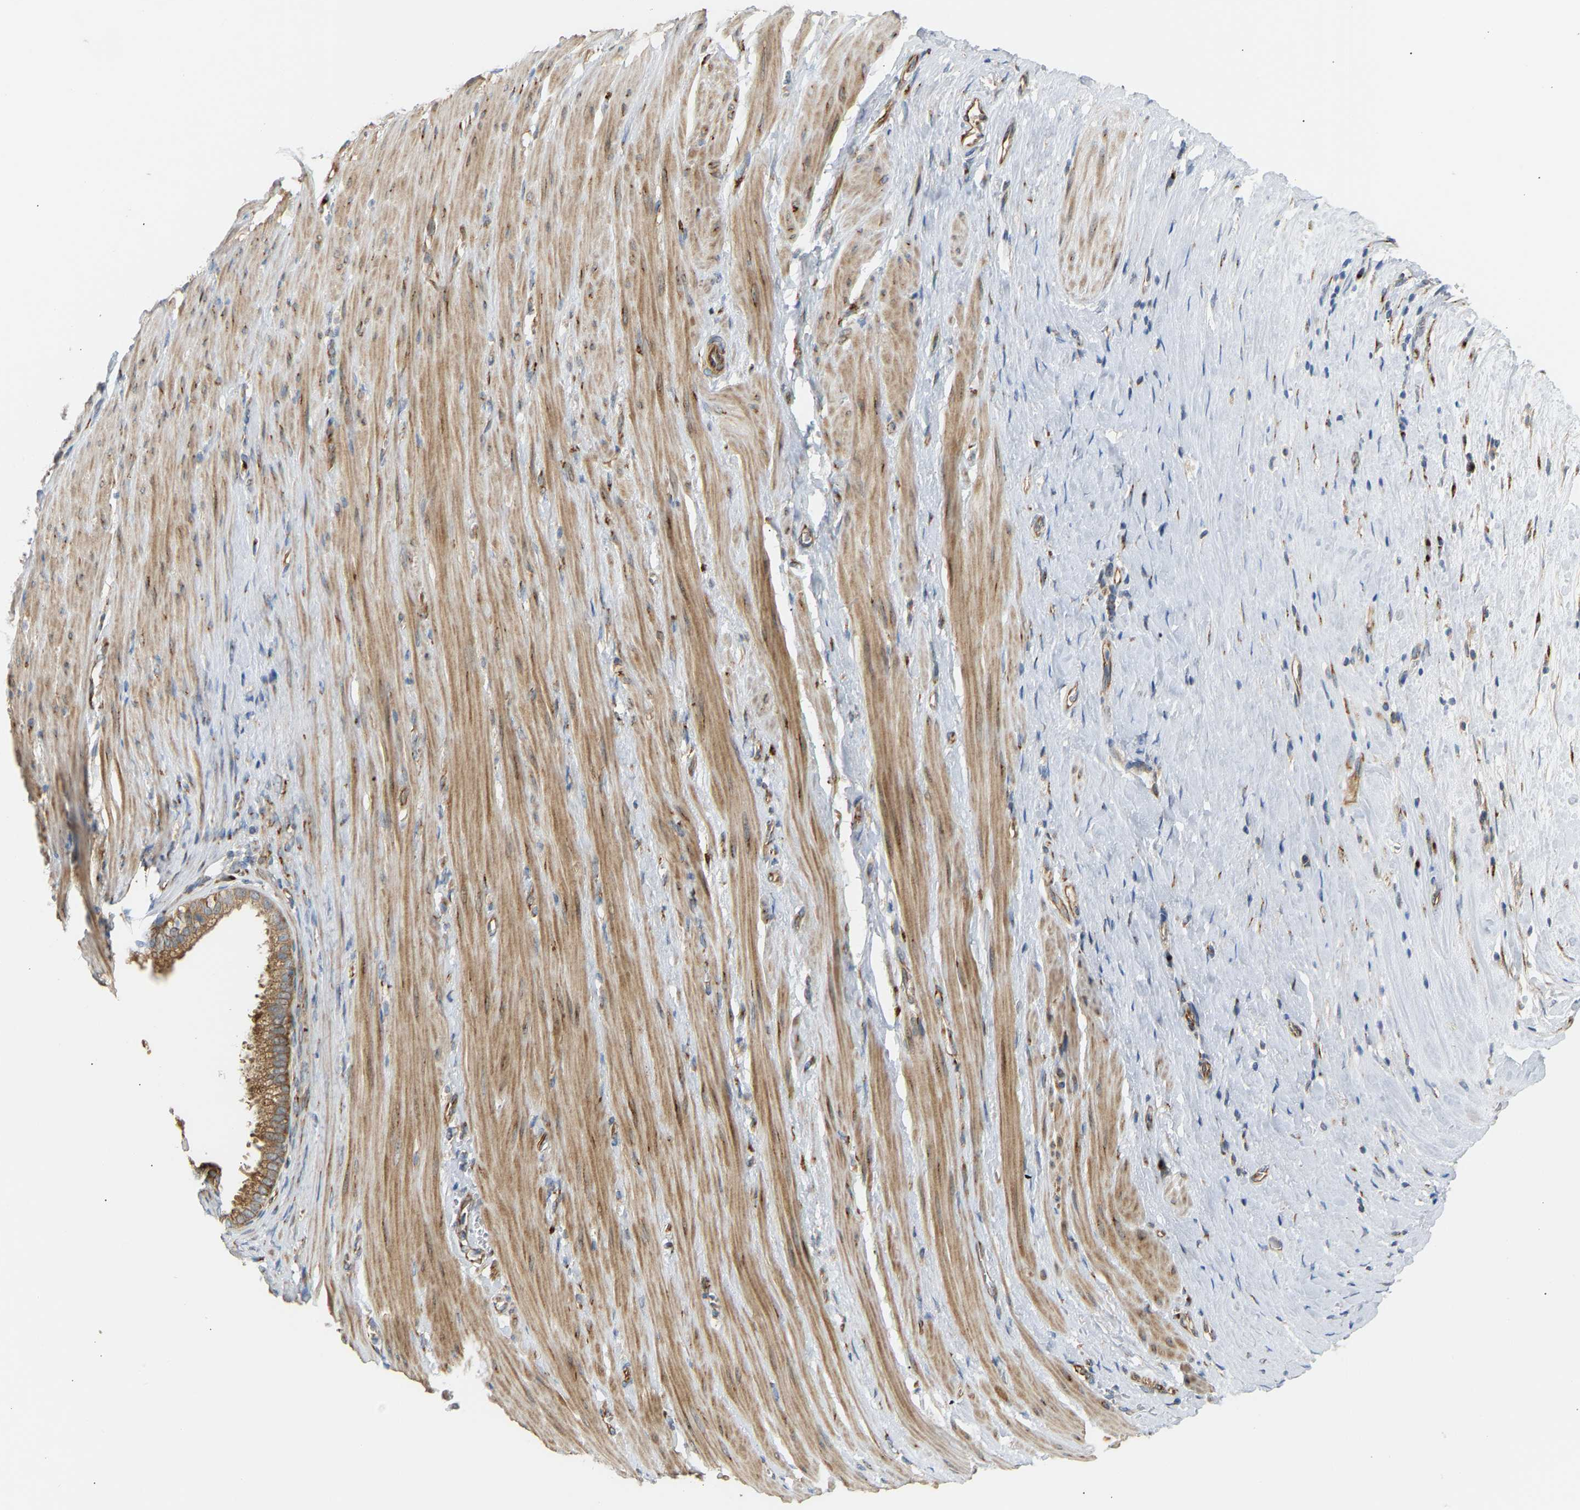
{"staining": {"intensity": "moderate", "quantity": ">75%", "location": "cytoplasmic/membranous"}, "tissue": "pancreatic cancer", "cell_type": "Tumor cells", "image_type": "cancer", "snomed": [{"axis": "morphology", "description": "Adenocarcinoma, NOS"}, {"axis": "topography", "description": "Pancreas"}], "caption": "DAB (3,3'-diaminobenzidine) immunohistochemical staining of pancreatic cancer displays moderate cytoplasmic/membranous protein staining in approximately >75% of tumor cells.", "gene": "YIPF2", "patient": {"sex": "male", "age": 69}}